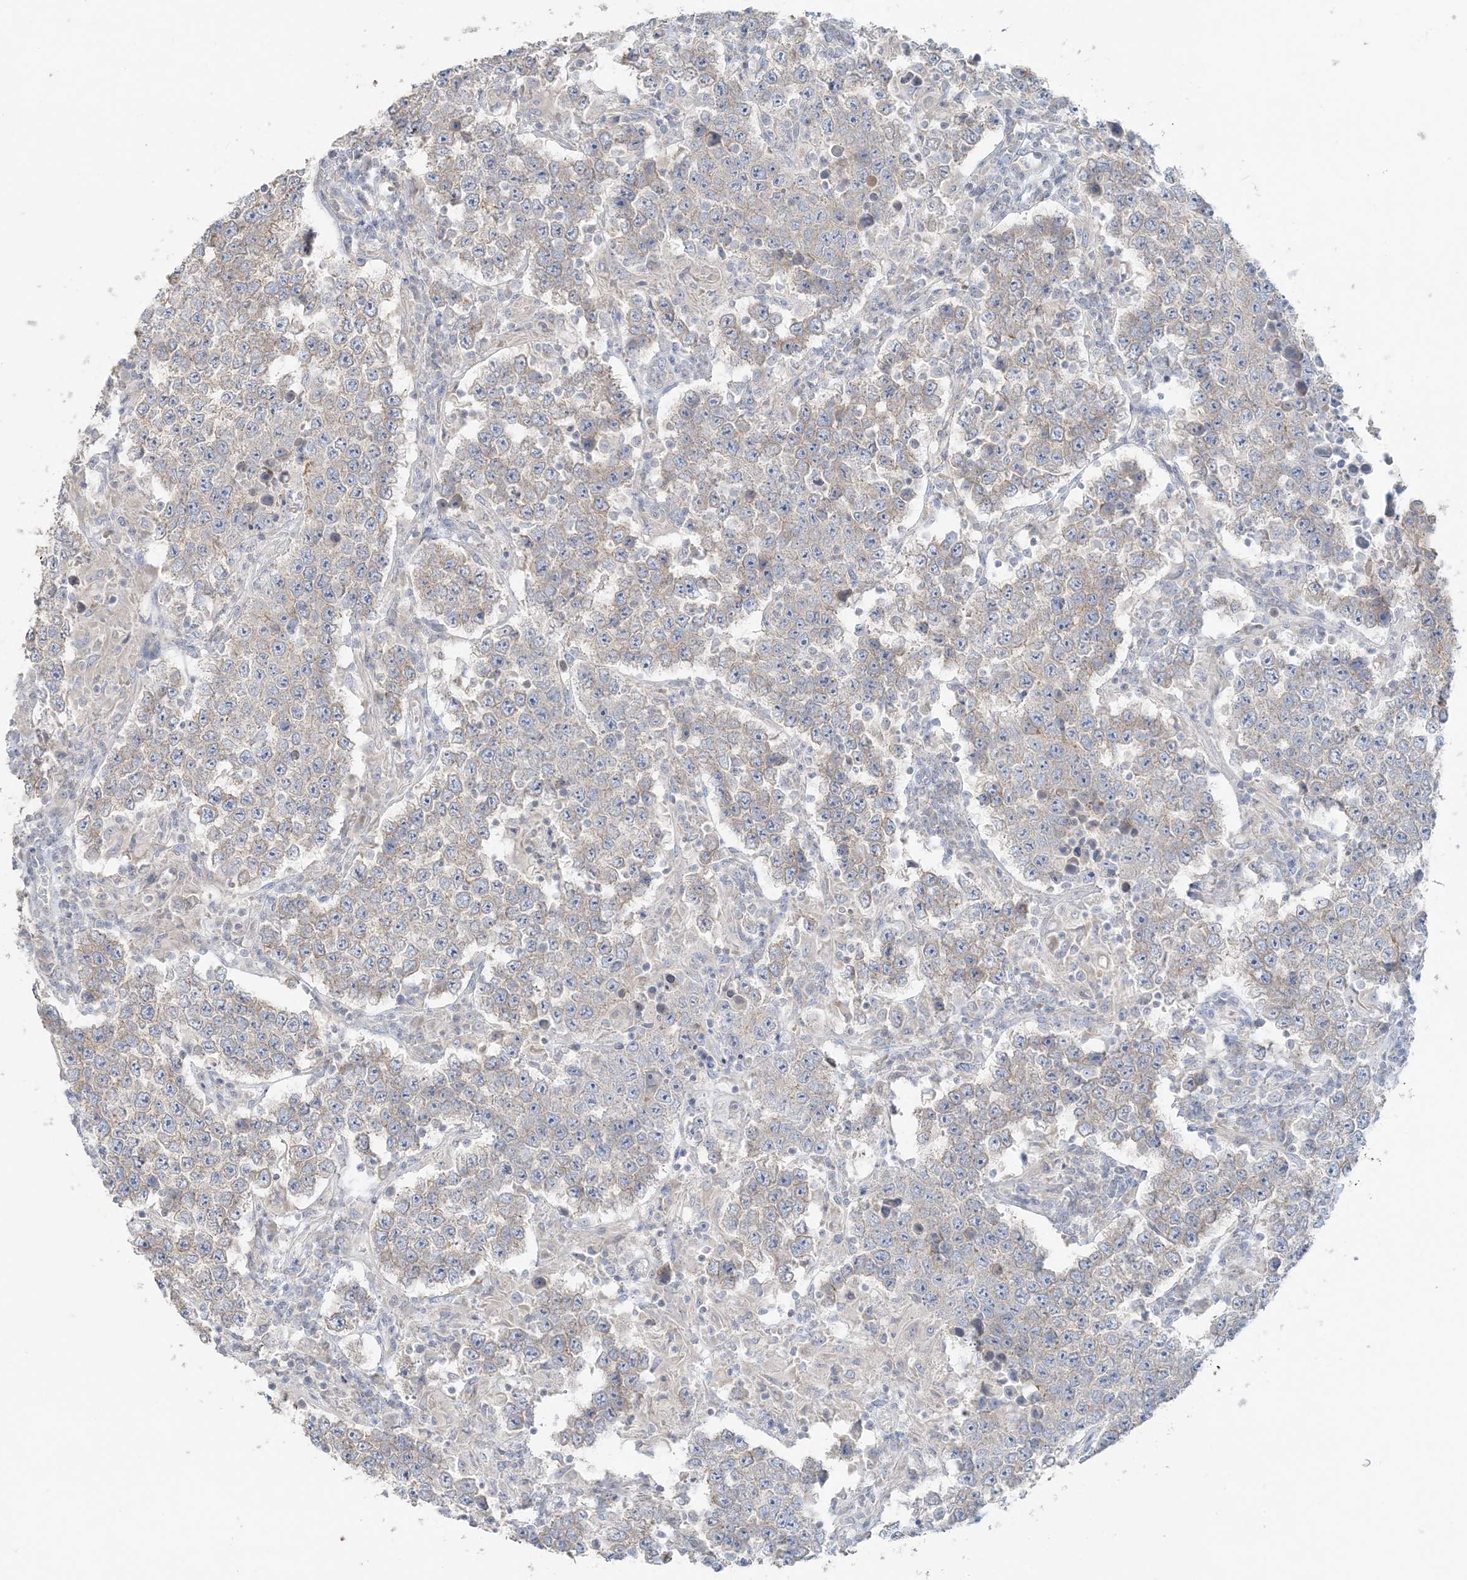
{"staining": {"intensity": "negative", "quantity": "none", "location": "none"}, "tissue": "testis cancer", "cell_type": "Tumor cells", "image_type": "cancer", "snomed": [{"axis": "morphology", "description": "Normal tissue, NOS"}, {"axis": "morphology", "description": "Urothelial carcinoma, High grade"}, {"axis": "morphology", "description": "Seminoma, NOS"}, {"axis": "morphology", "description": "Carcinoma, Embryonal, NOS"}, {"axis": "topography", "description": "Urinary bladder"}, {"axis": "topography", "description": "Testis"}], "caption": "An immunohistochemistry image of testis cancer (seminoma) is shown. There is no staining in tumor cells of testis cancer (seminoma). Nuclei are stained in blue.", "gene": "TBC1D5", "patient": {"sex": "male", "age": 41}}